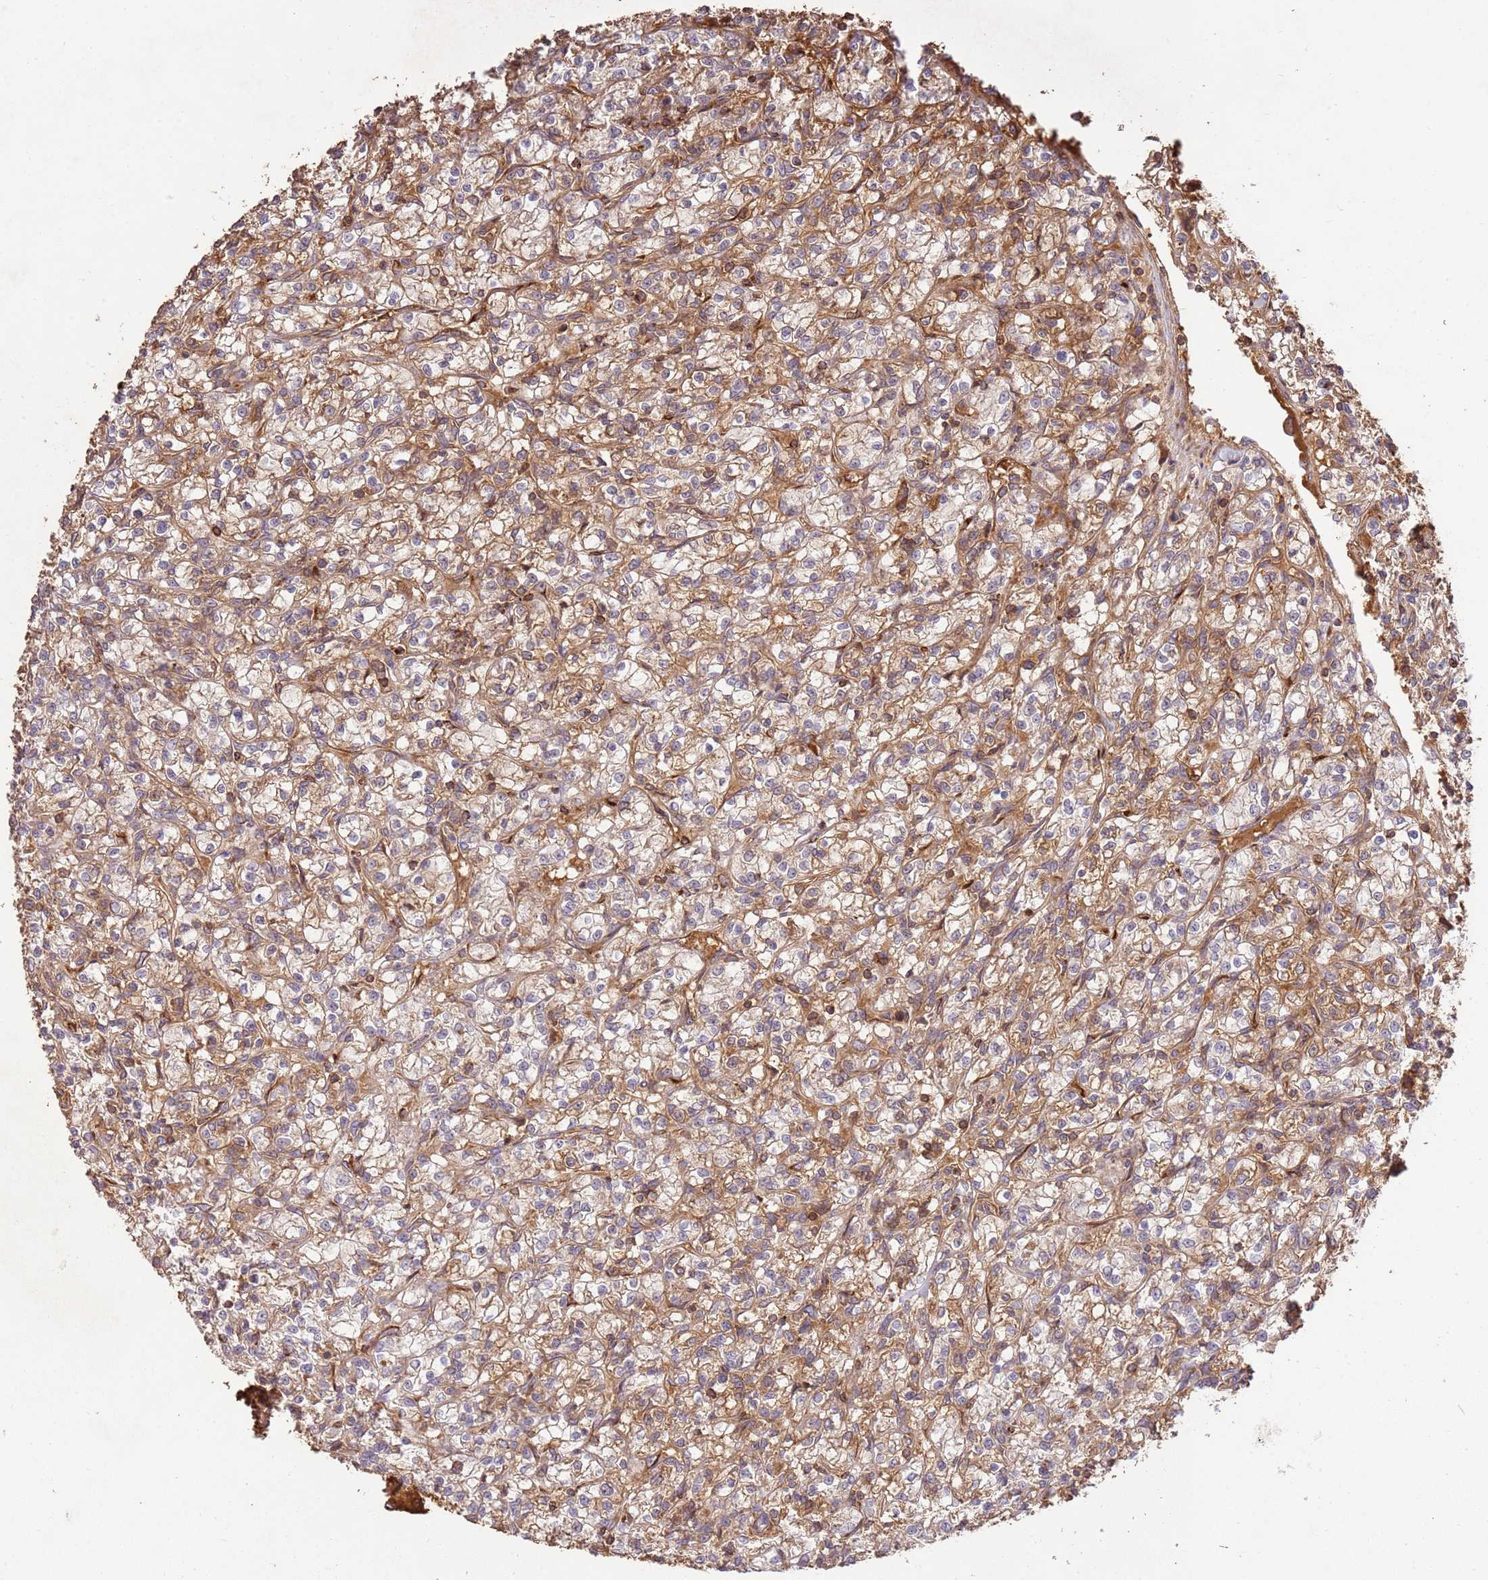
{"staining": {"intensity": "weak", "quantity": ">75%", "location": "cytoplasmic/membranous"}, "tissue": "renal cancer", "cell_type": "Tumor cells", "image_type": "cancer", "snomed": [{"axis": "morphology", "description": "Adenocarcinoma, NOS"}, {"axis": "topography", "description": "Kidney"}], "caption": "This micrograph demonstrates IHC staining of human adenocarcinoma (renal), with low weak cytoplasmic/membranous staining in approximately >75% of tumor cells.", "gene": "KATNAL2", "patient": {"sex": "female", "age": 59}}